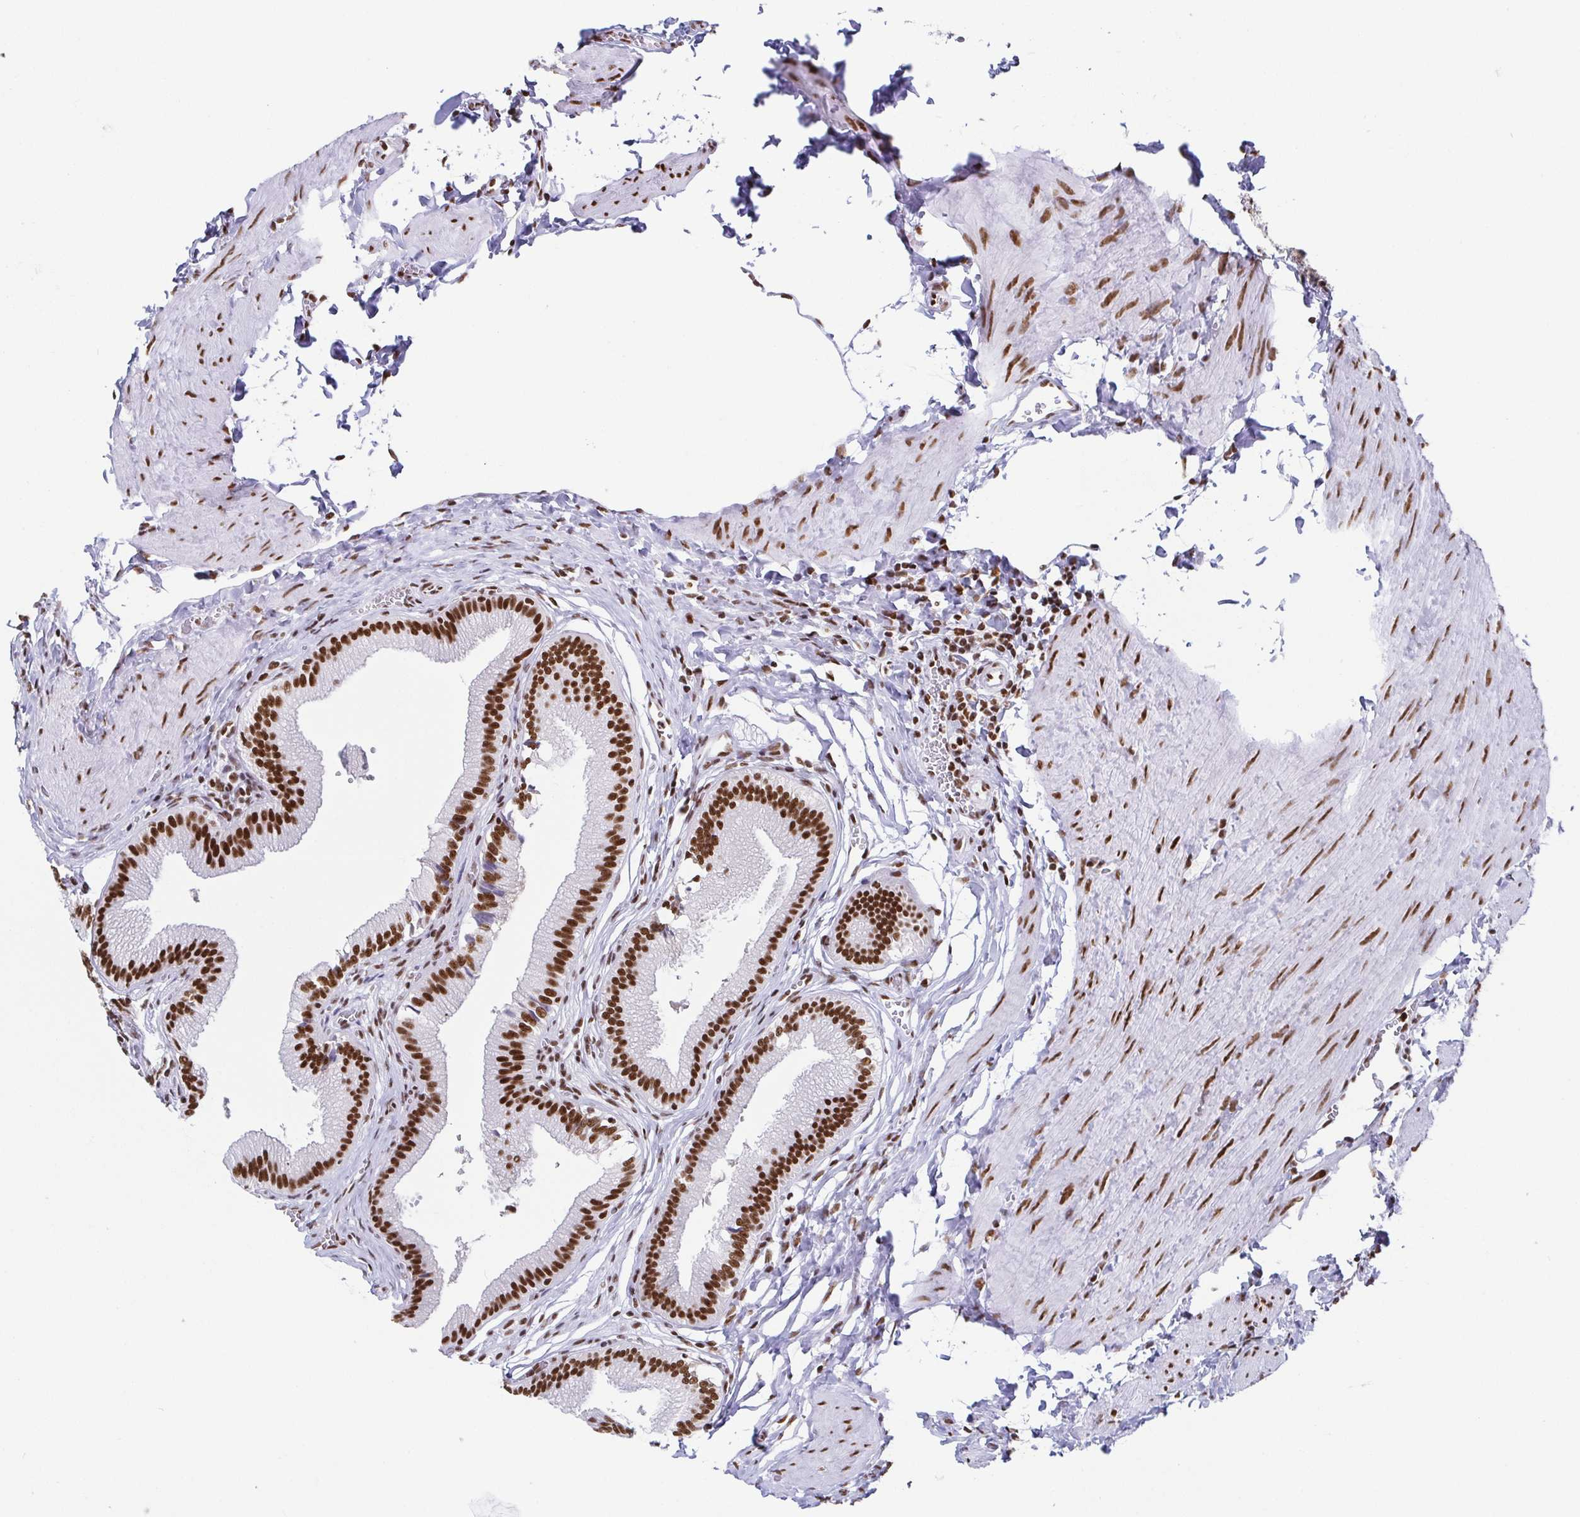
{"staining": {"intensity": "strong", "quantity": ">75%", "location": "nuclear"}, "tissue": "gallbladder", "cell_type": "Glandular cells", "image_type": "normal", "snomed": [{"axis": "morphology", "description": "Normal tissue, NOS"}, {"axis": "topography", "description": "Gallbladder"}, {"axis": "topography", "description": "Peripheral nerve tissue"}], "caption": "Human gallbladder stained with a brown dye reveals strong nuclear positive positivity in approximately >75% of glandular cells.", "gene": "EWSR1", "patient": {"sex": "male", "age": 17}}